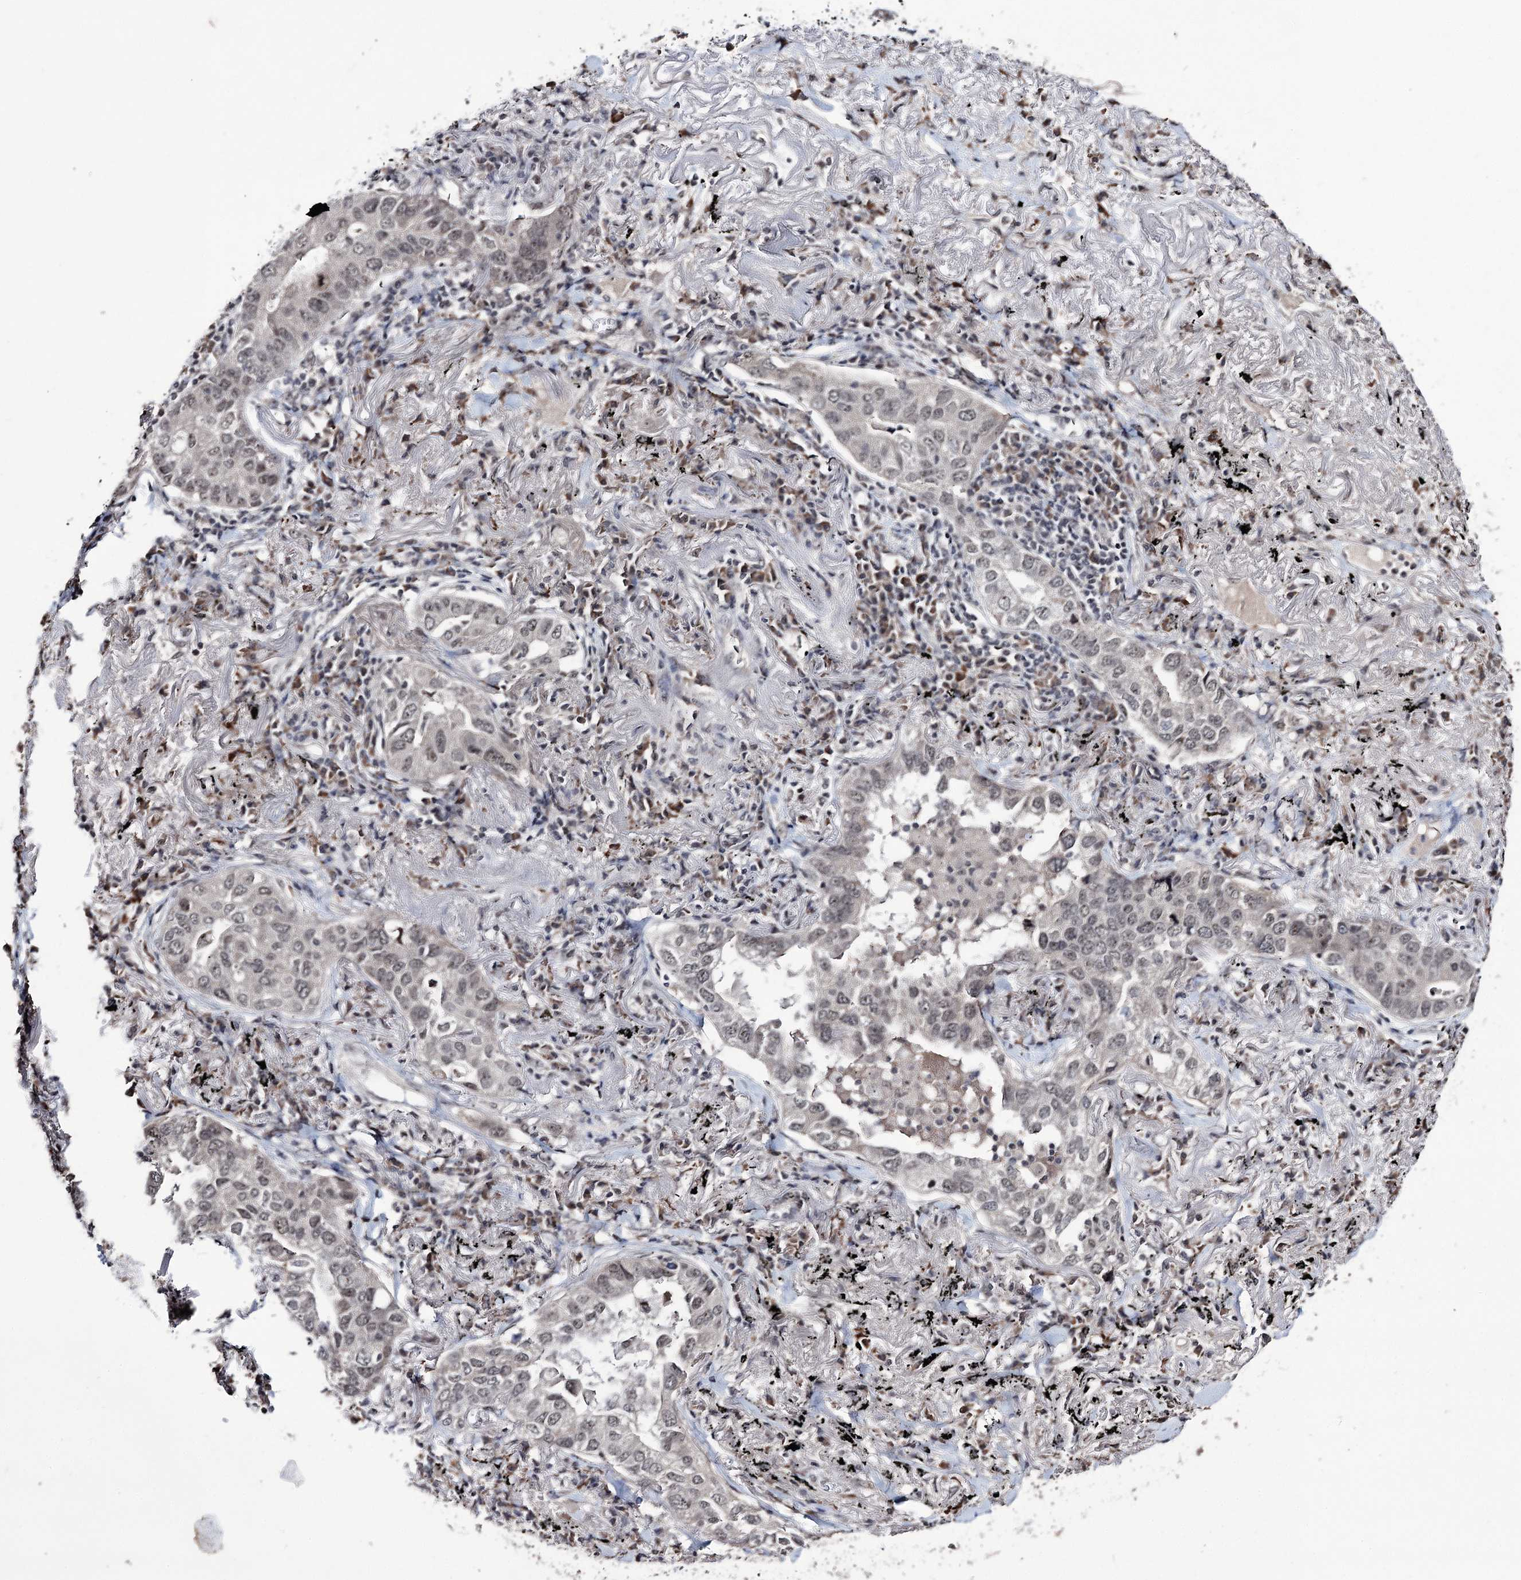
{"staining": {"intensity": "weak", "quantity": "25%-75%", "location": "nuclear"}, "tissue": "lung cancer", "cell_type": "Tumor cells", "image_type": "cancer", "snomed": [{"axis": "morphology", "description": "Adenocarcinoma, NOS"}, {"axis": "topography", "description": "Lung"}], "caption": "Protein expression analysis of adenocarcinoma (lung) reveals weak nuclear staining in about 25%-75% of tumor cells.", "gene": "VGLL4", "patient": {"sex": "male", "age": 65}}